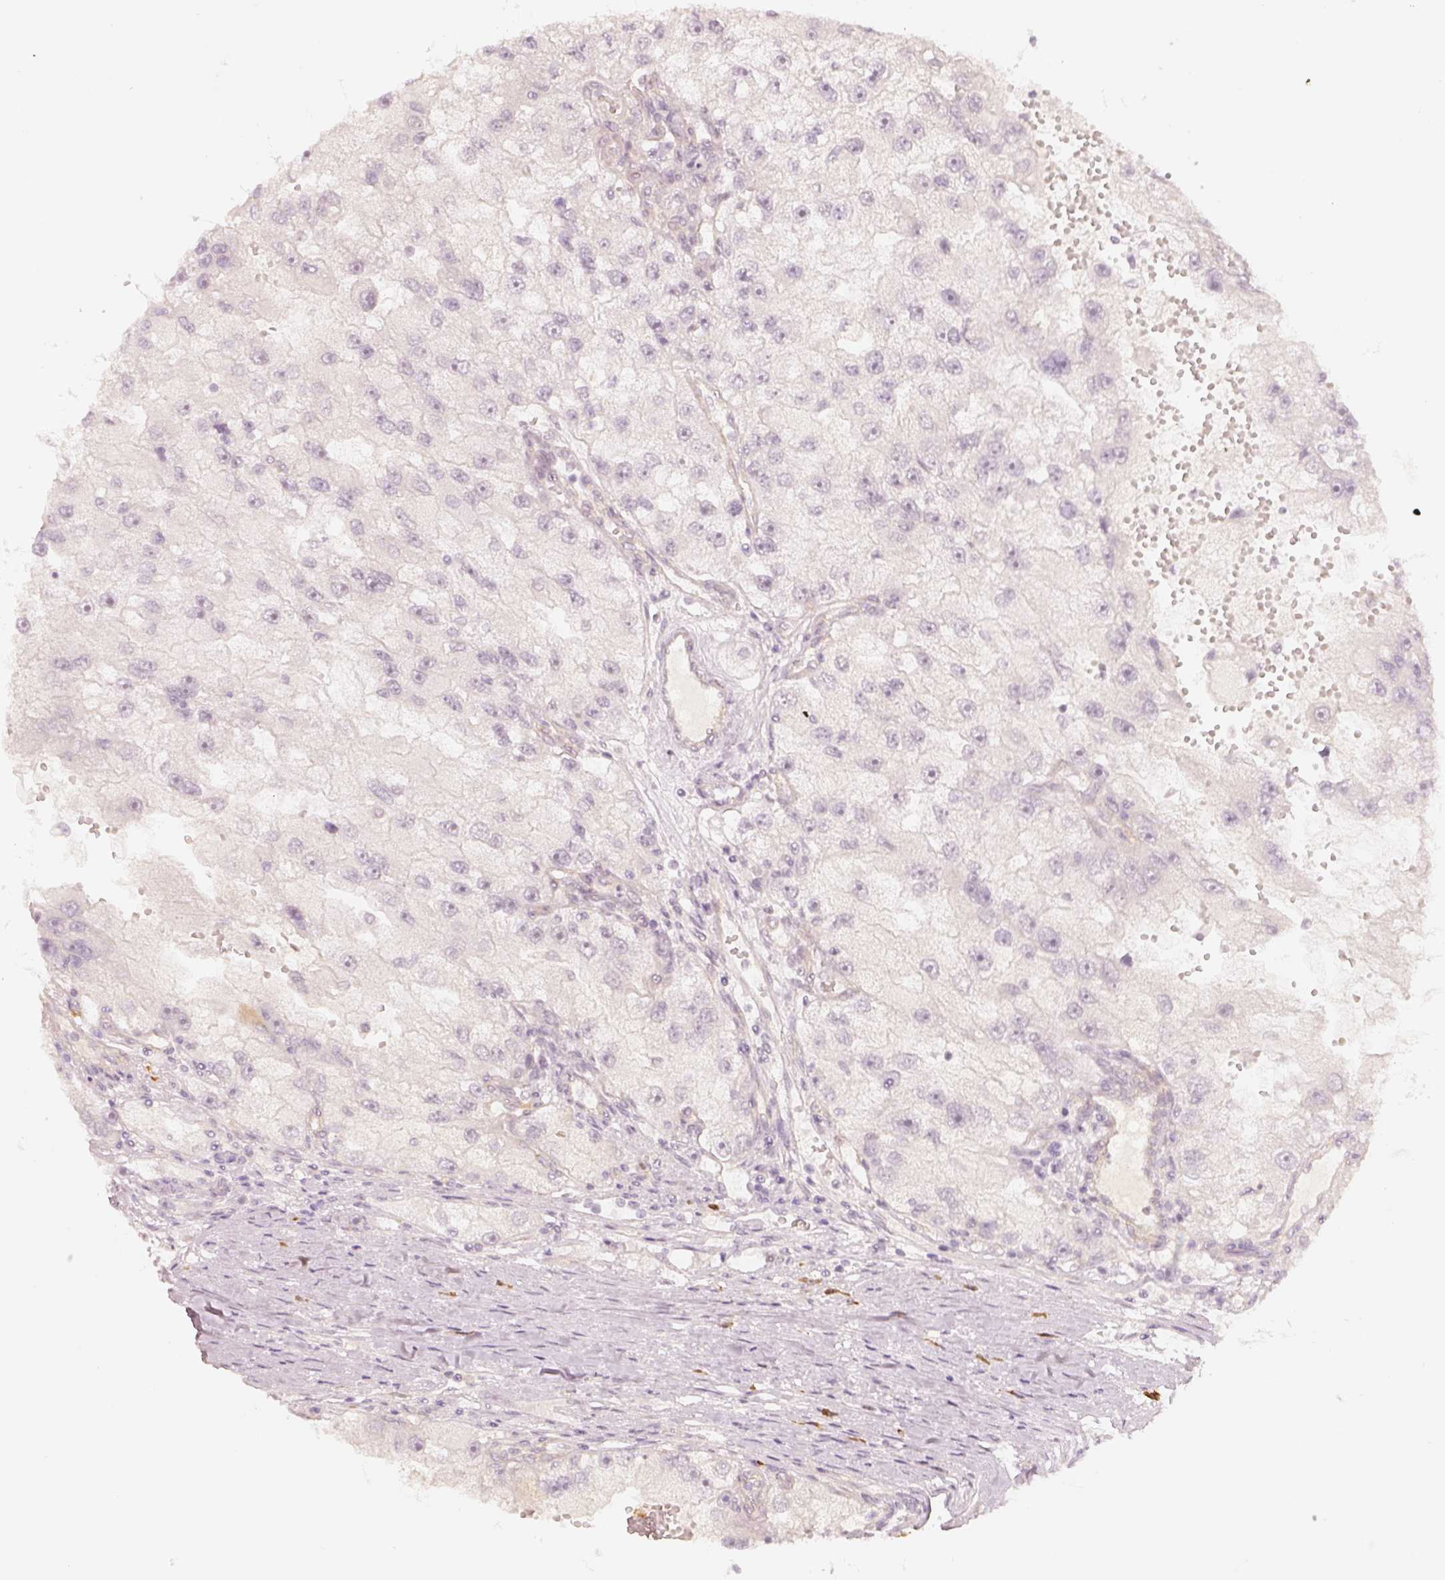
{"staining": {"intensity": "negative", "quantity": "none", "location": "none"}, "tissue": "renal cancer", "cell_type": "Tumor cells", "image_type": "cancer", "snomed": [{"axis": "morphology", "description": "Adenocarcinoma, NOS"}, {"axis": "topography", "description": "Kidney"}], "caption": "Human adenocarcinoma (renal) stained for a protein using immunohistochemistry demonstrates no positivity in tumor cells.", "gene": "EAF2", "patient": {"sex": "male", "age": 63}}